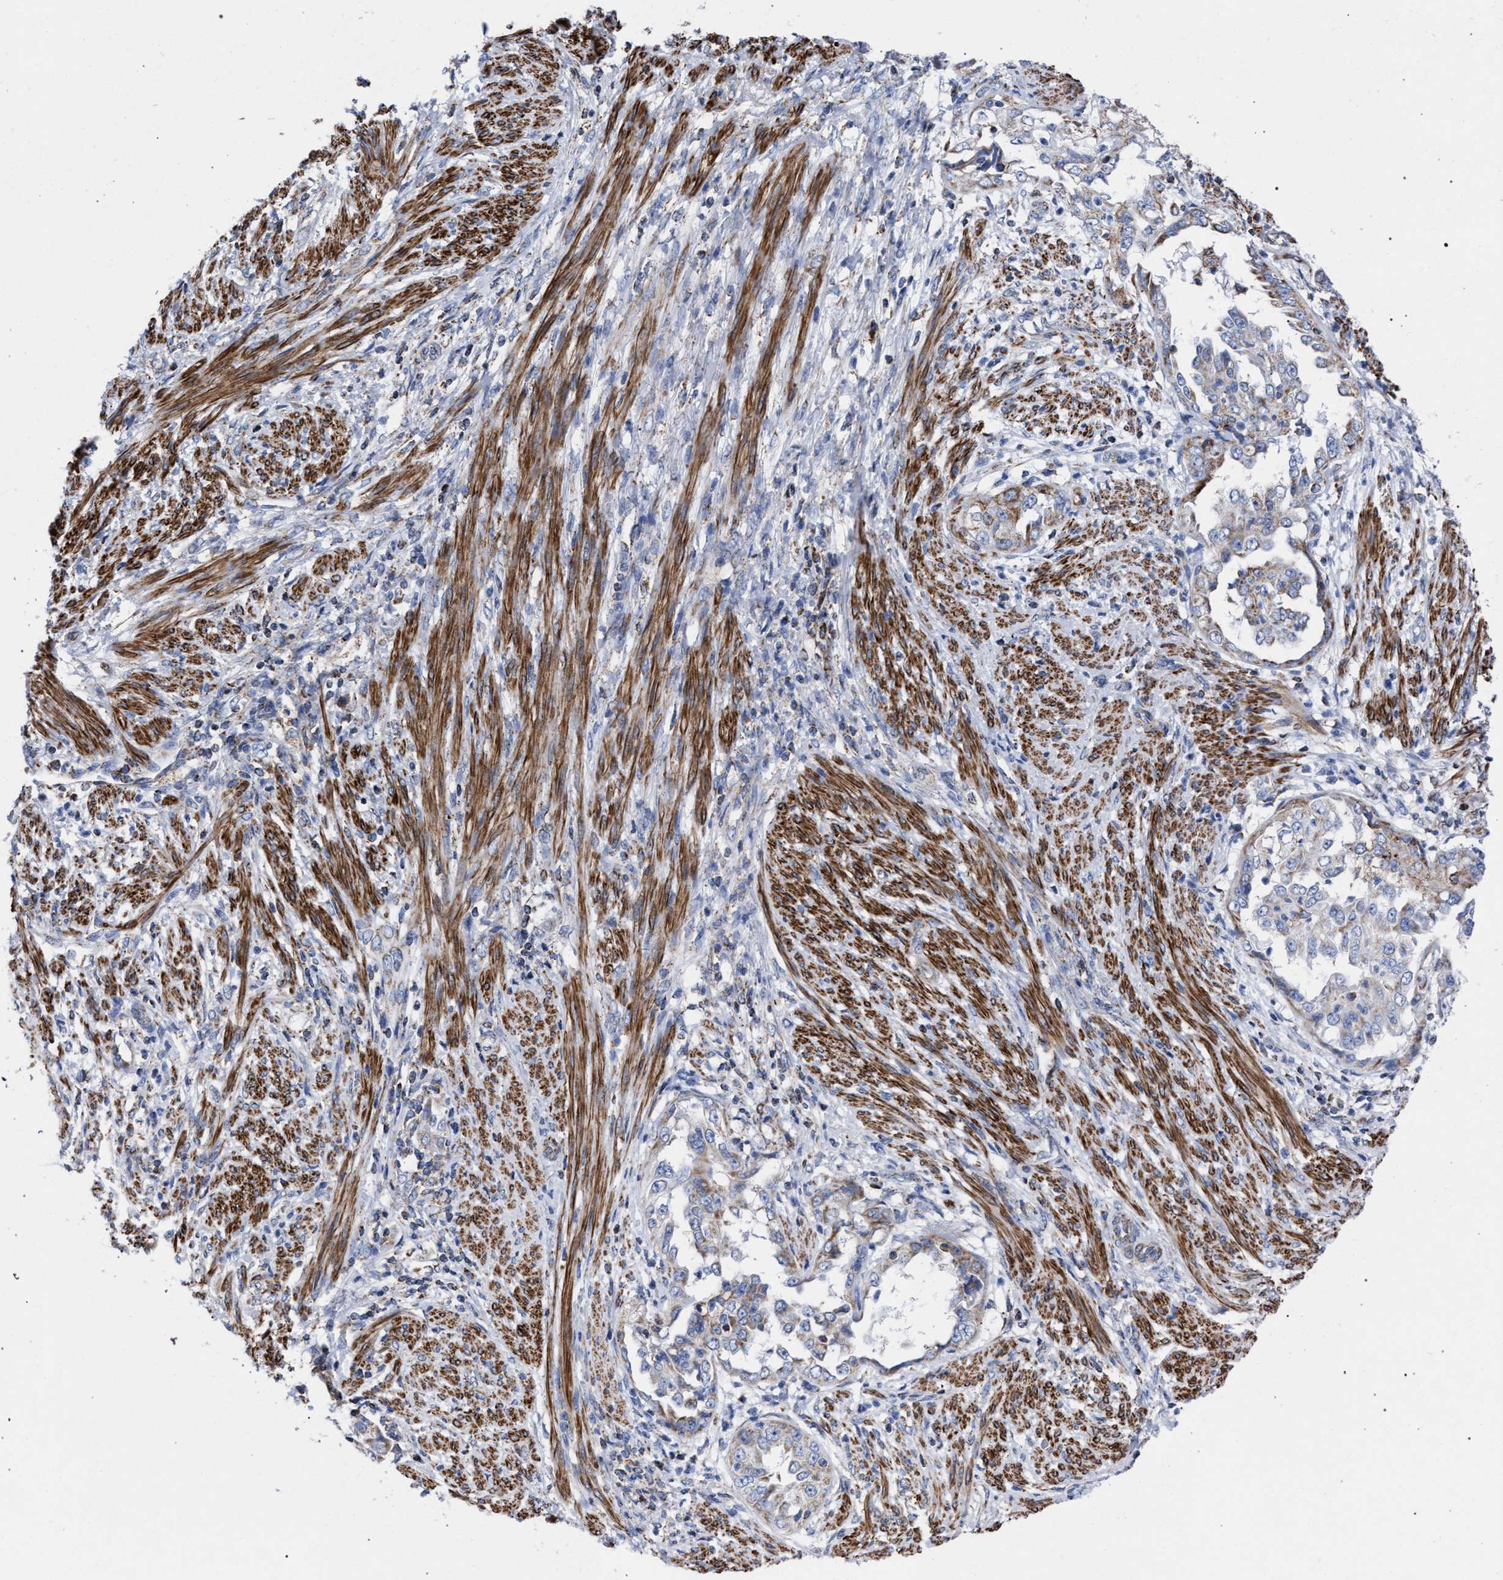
{"staining": {"intensity": "moderate", "quantity": "<25%", "location": "cytoplasmic/membranous"}, "tissue": "endometrial cancer", "cell_type": "Tumor cells", "image_type": "cancer", "snomed": [{"axis": "morphology", "description": "Adenocarcinoma, NOS"}, {"axis": "topography", "description": "Endometrium"}], "caption": "A low amount of moderate cytoplasmic/membranous positivity is identified in approximately <25% of tumor cells in endometrial adenocarcinoma tissue.", "gene": "ACADS", "patient": {"sex": "female", "age": 85}}